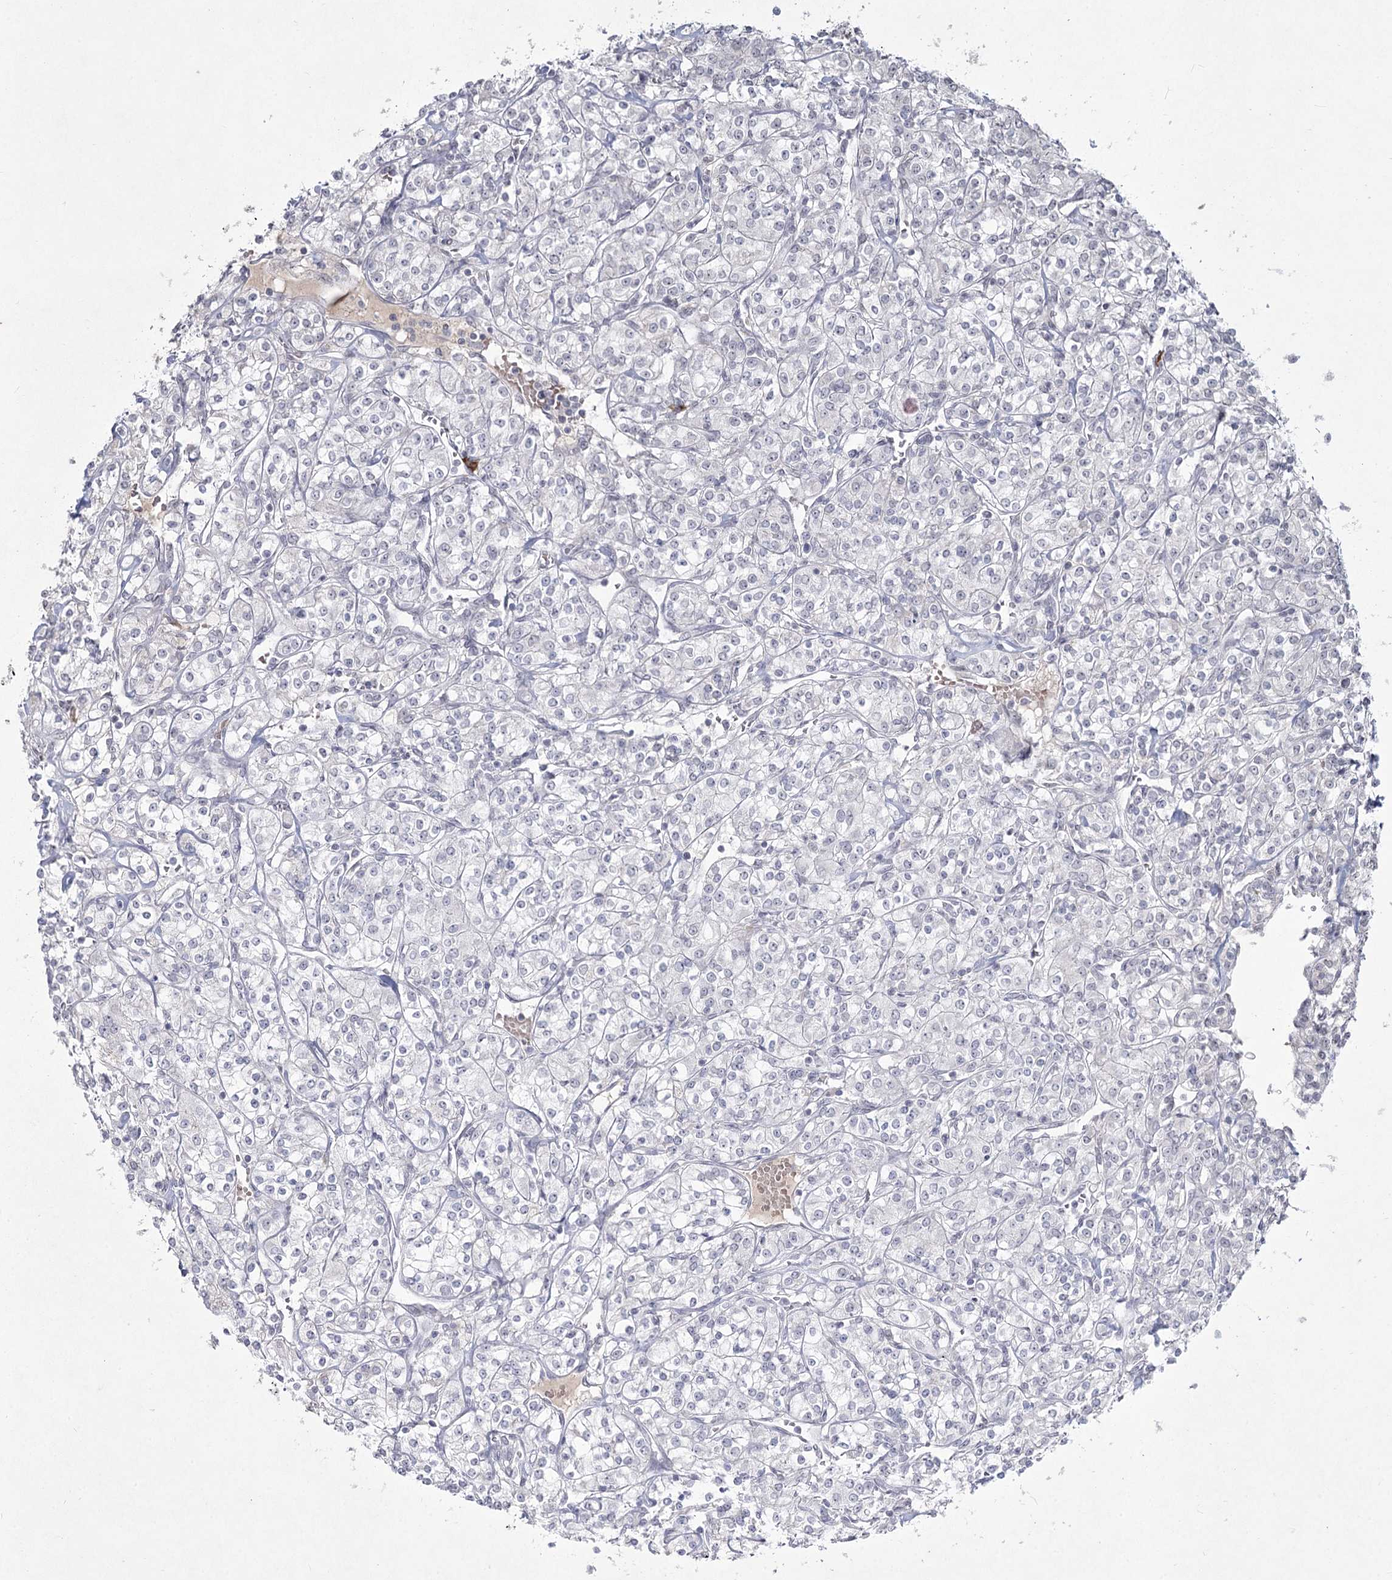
{"staining": {"intensity": "negative", "quantity": "none", "location": "none"}, "tissue": "renal cancer", "cell_type": "Tumor cells", "image_type": "cancer", "snomed": [{"axis": "morphology", "description": "Adenocarcinoma, NOS"}, {"axis": "topography", "description": "Kidney"}], "caption": "The image displays no staining of tumor cells in adenocarcinoma (renal).", "gene": "LY6G5C", "patient": {"sex": "male", "age": 77}}